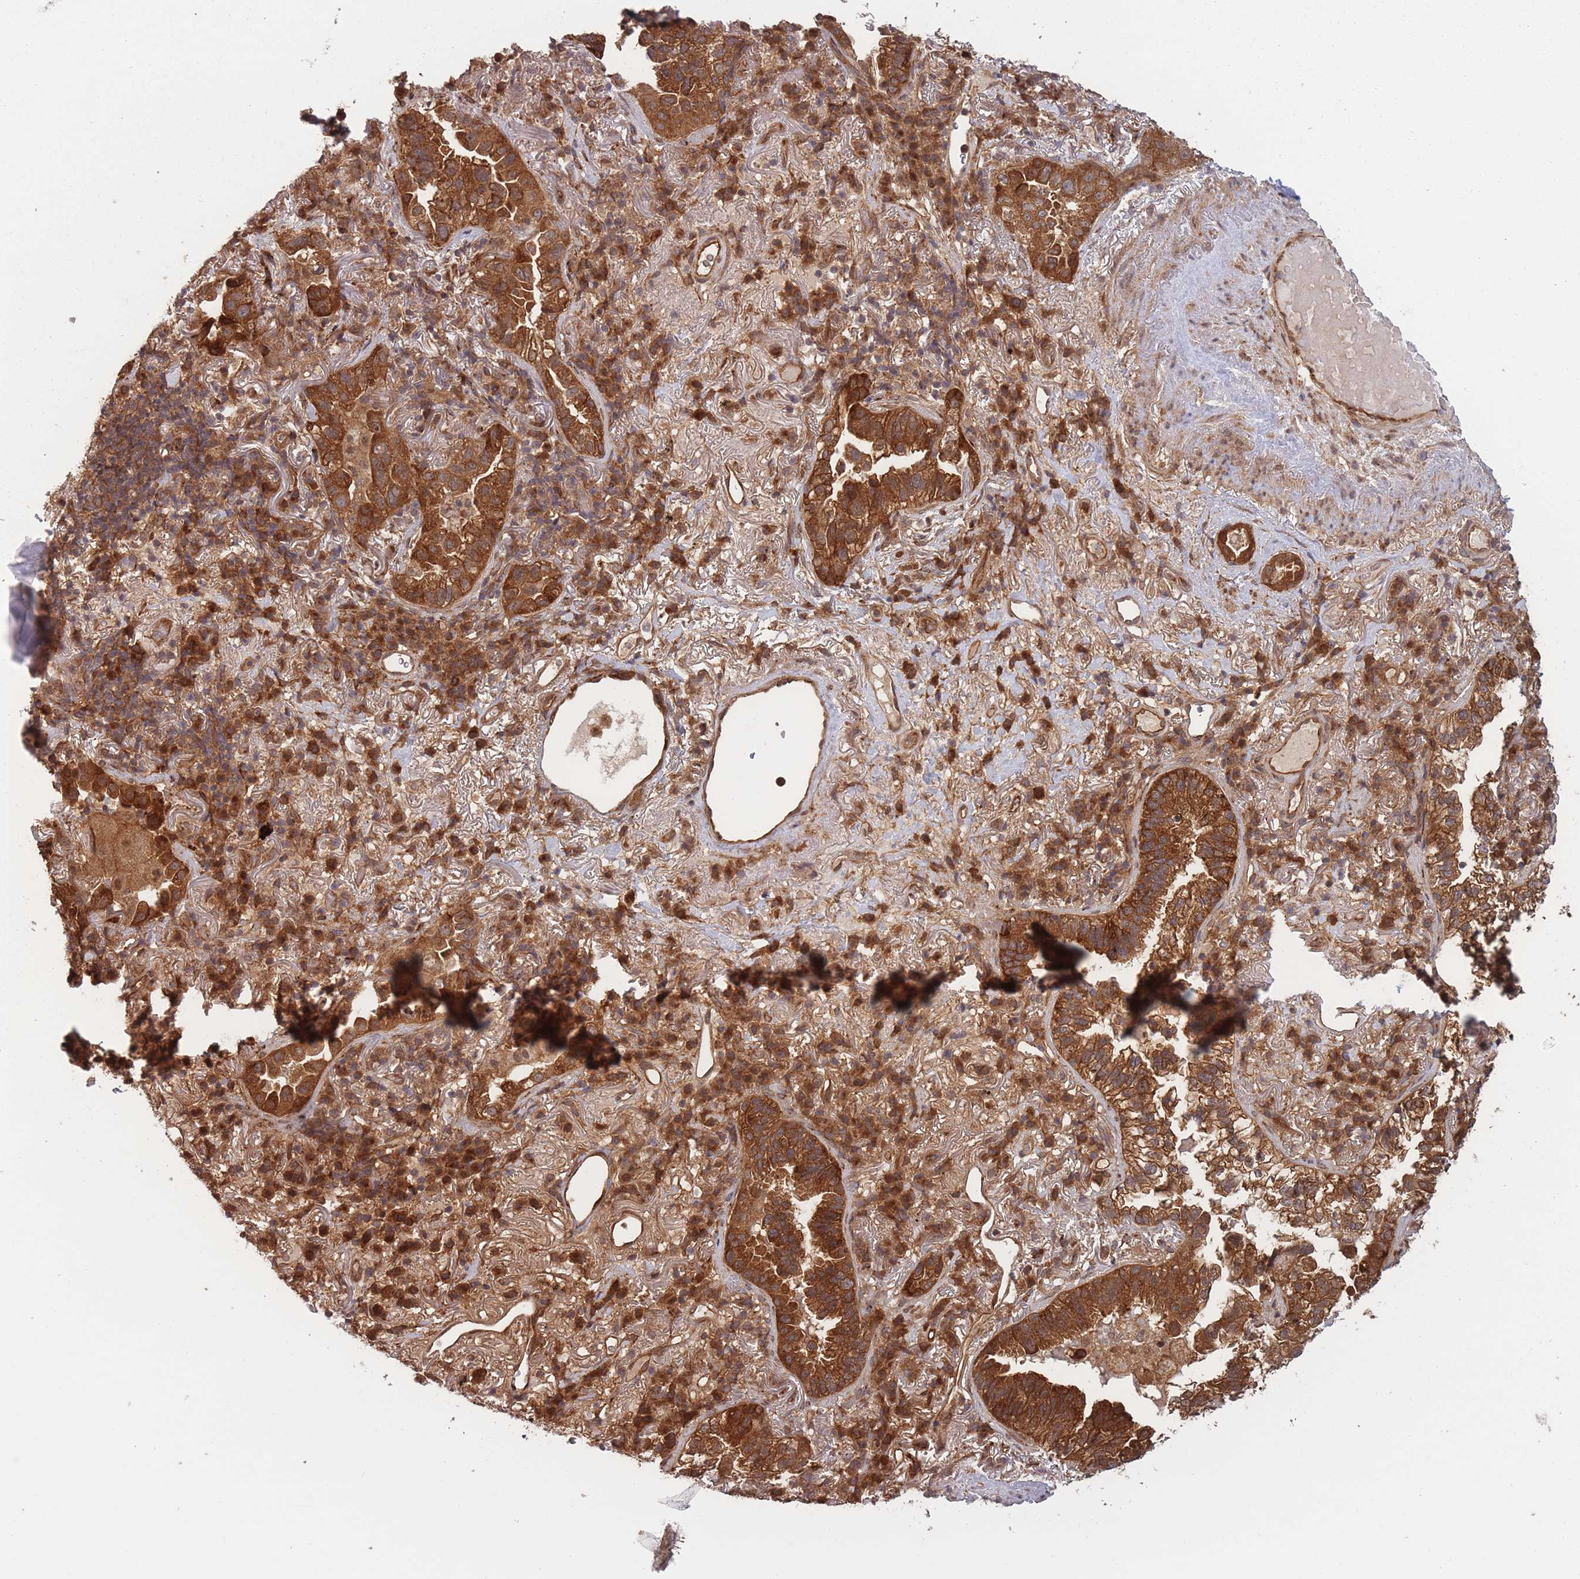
{"staining": {"intensity": "strong", "quantity": ">75%", "location": "cytoplasmic/membranous"}, "tissue": "lung cancer", "cell_type": "Tumor cells", "image_type": "cancer", "snomed": [{"axis": "morphology", "description": "Adenocarcinoma, NOS"}, {"axis": "topography", "description": "Lung"}], "caption": "The micrograph exhibits staining of lung adenocarcinoma, revealing strong cytoplasmic/membranous protein expression (brown color) within tumor cells.", "gene": "PODXL2", "patient": {"sex": "female", "age": 69}}